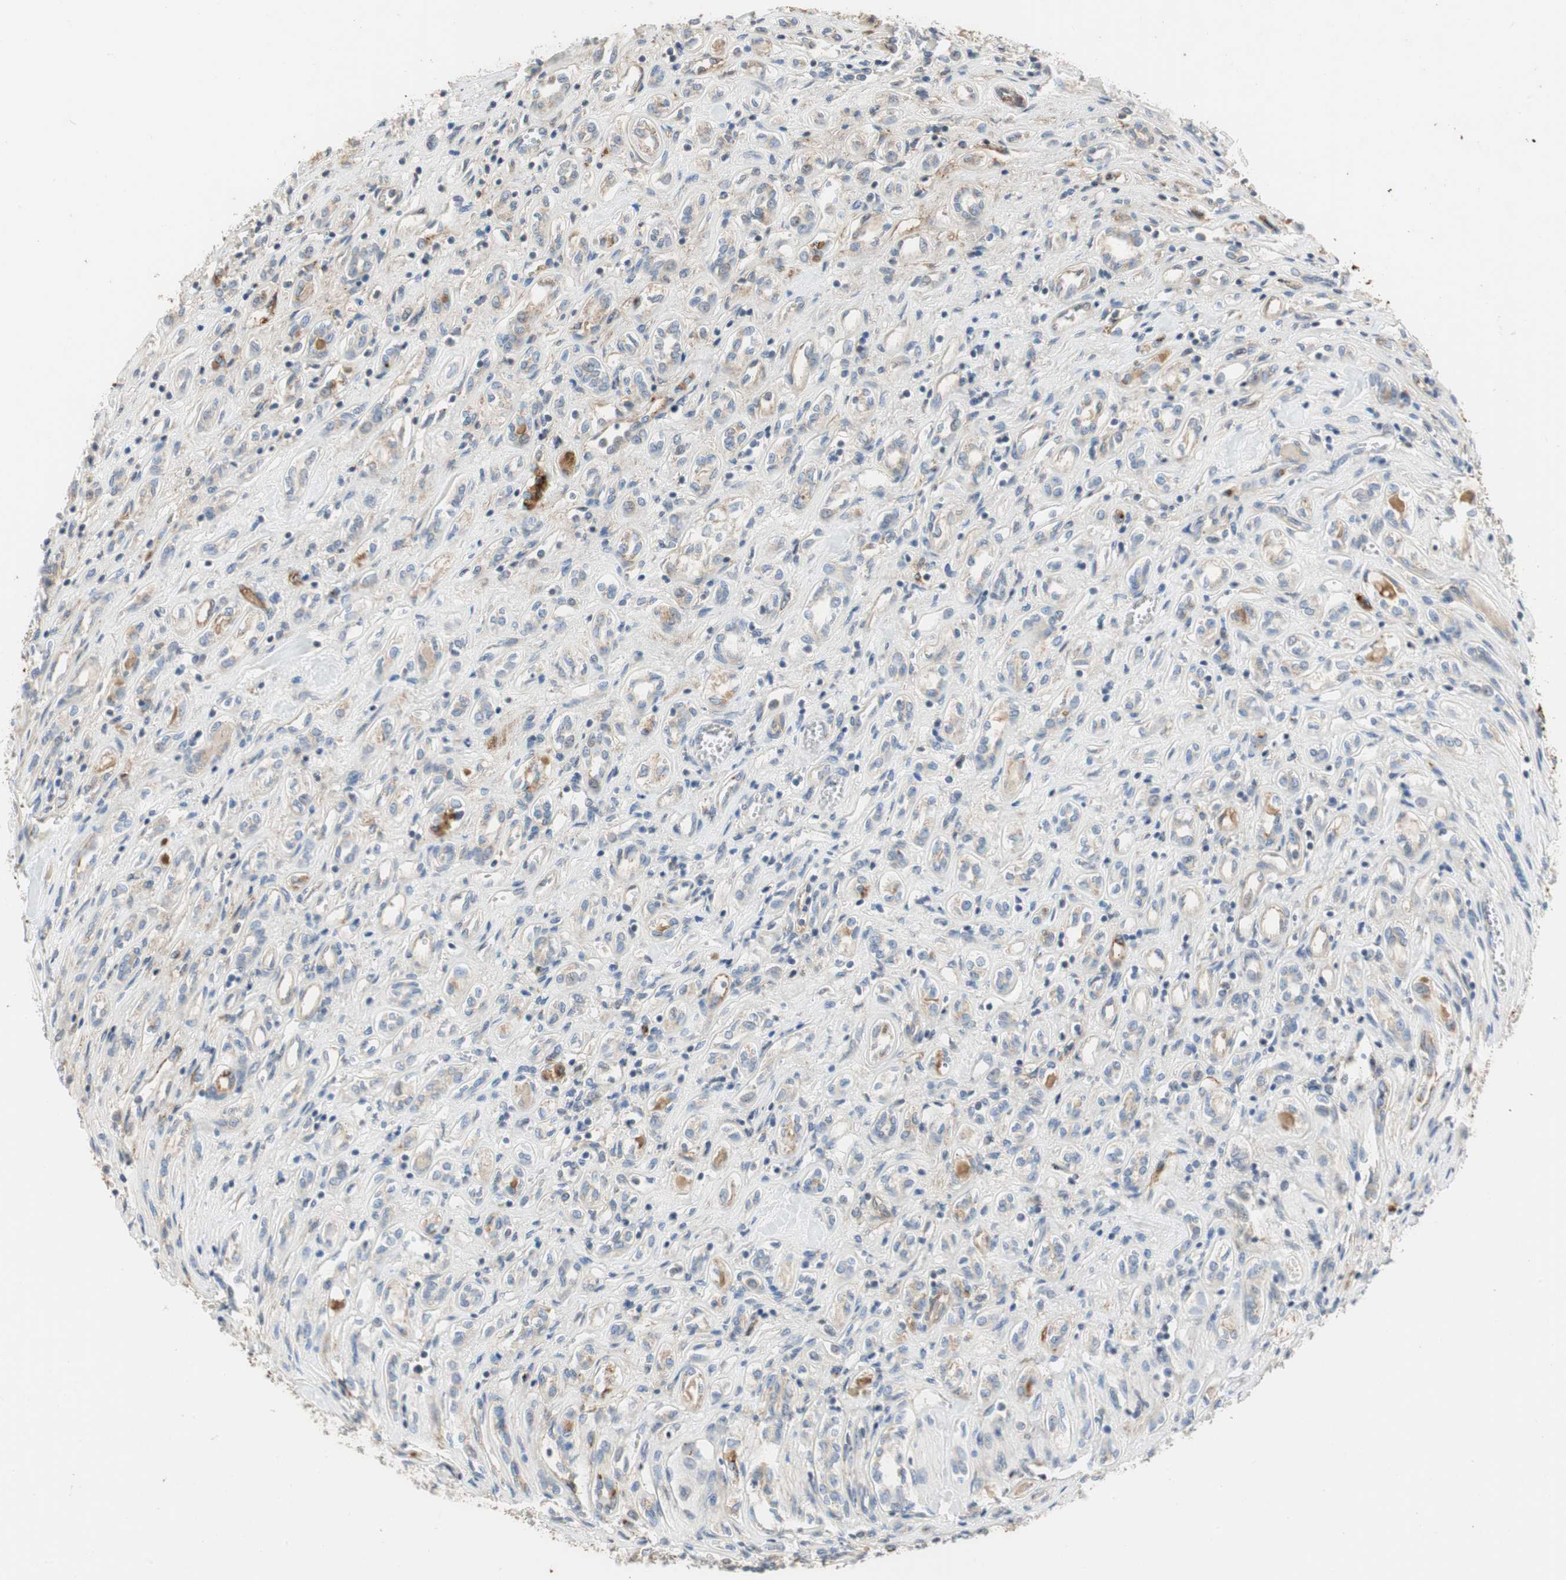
{"staining": {"intensity": "moderate", "quantity": ">75%", "location": "cytoplasmic/membranous"}, "tissue": "renal cancer", "cell_type": "Tumor cells", "image_type": "cancer", "snomed": [{"axis": "morphology", "description": "Adenocarcinoma, NOS"}, {"axis": "topography", "description": "Kidney"}], "caption": "DAB (3,3'-diaminobenzidine) immunohistochemical staining of renal adenocarcinoma reveals moderate cytoplasmic/membranous protein expression in about >75% of tumor cells.", "gene": "ALPL", "patient": {"sex": "female", "age": 70}}